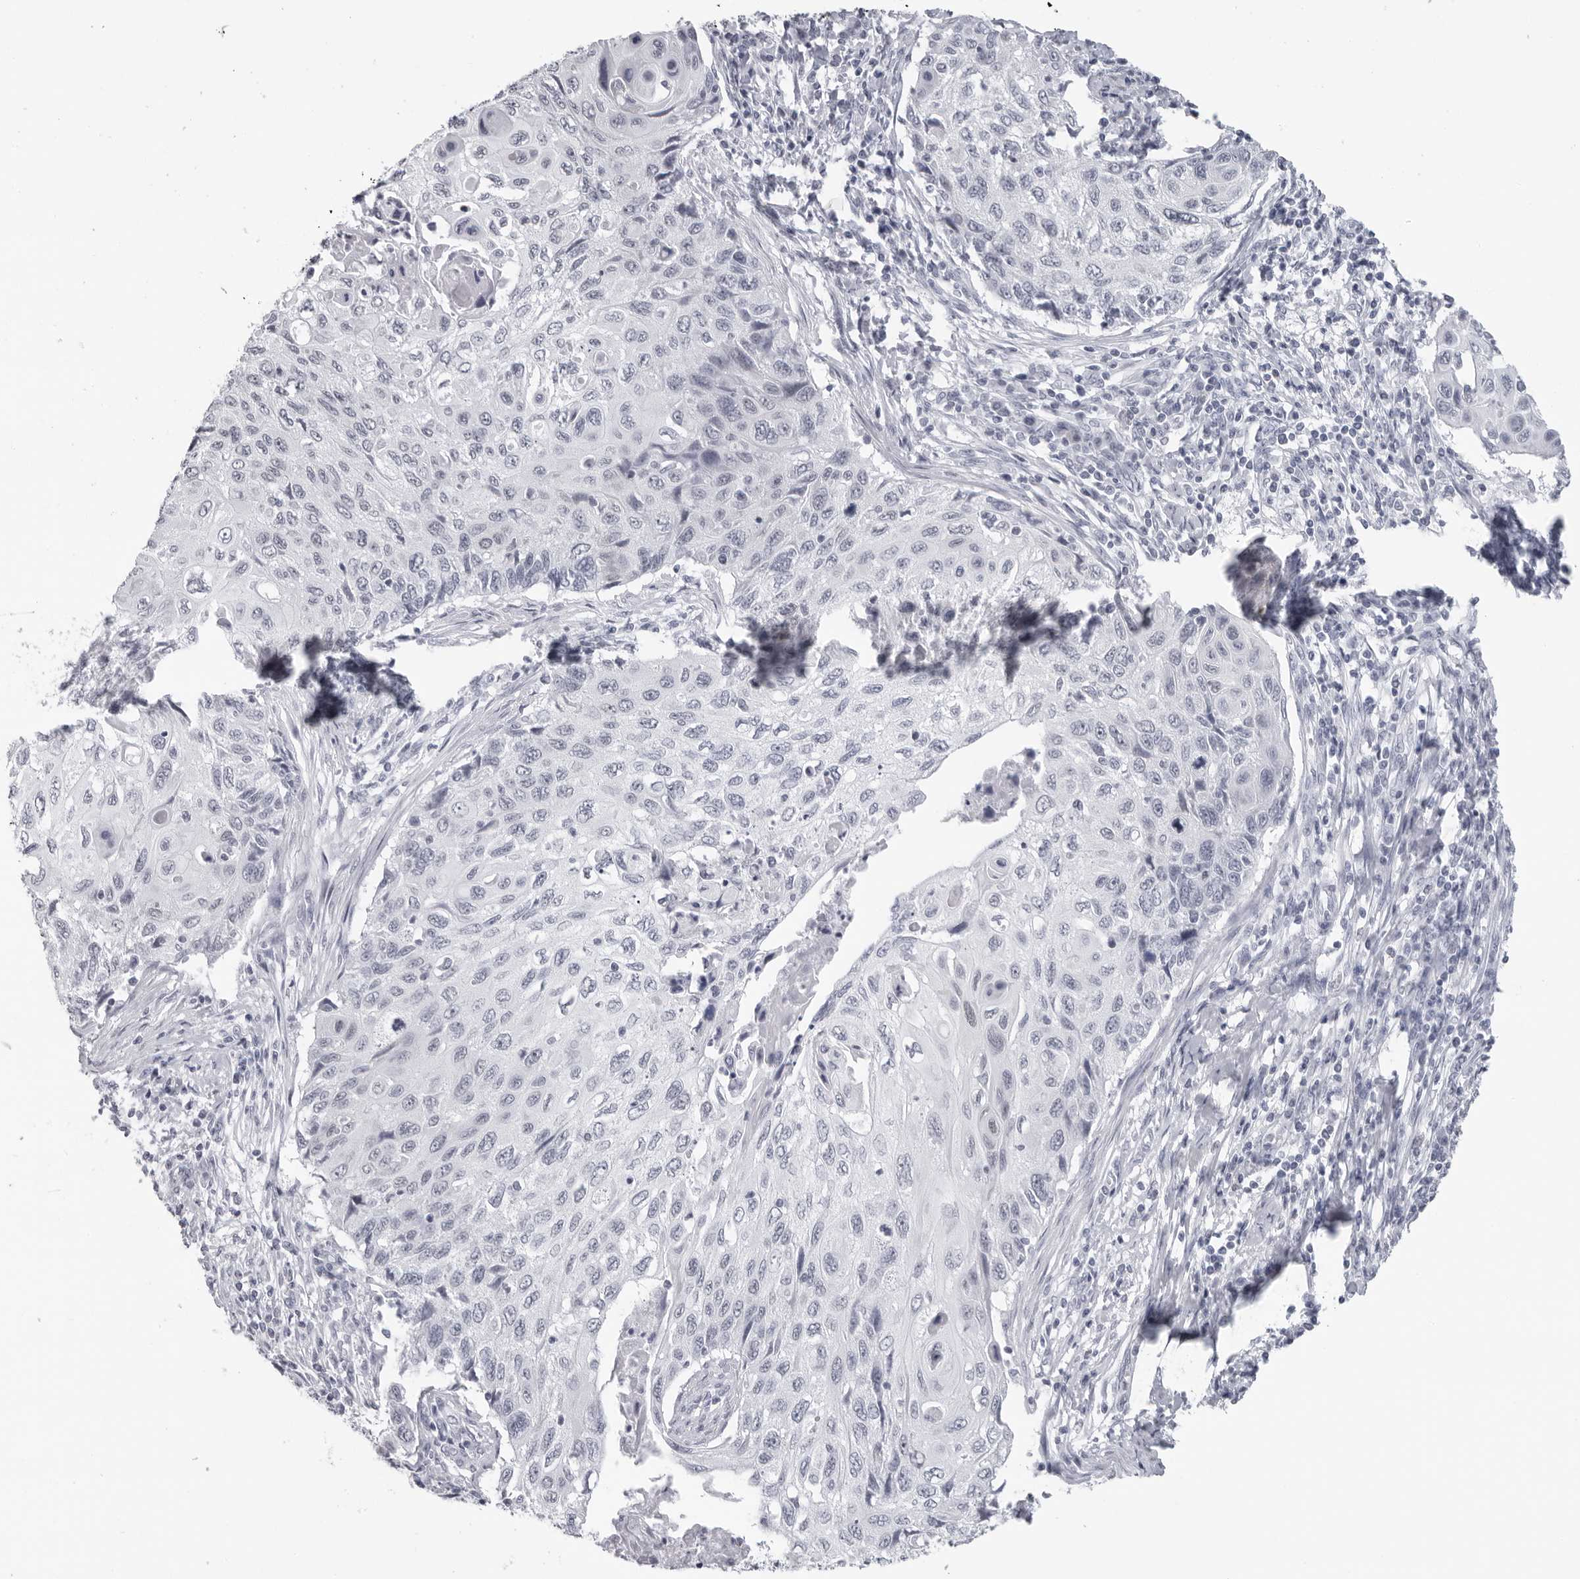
{"staining": {"intensity": "negative", "quantity": "none", "location": "none"}, "tissue": "cervical cancer", "cell_type": "Tumor cells", "image_type": "cancer", "snomed": [{"axis": "morphology", "description": "Squamous cell carcinoma, NOS"}, {"axis": "topography", "description": "Cervix"}], "caption": "Image shows no protein positivity in tumor cells of cervical cancer (squamous cell carcinoma) tissue.", "gene": "ESPN", "patient": {"sex": "female", "age": 70}}